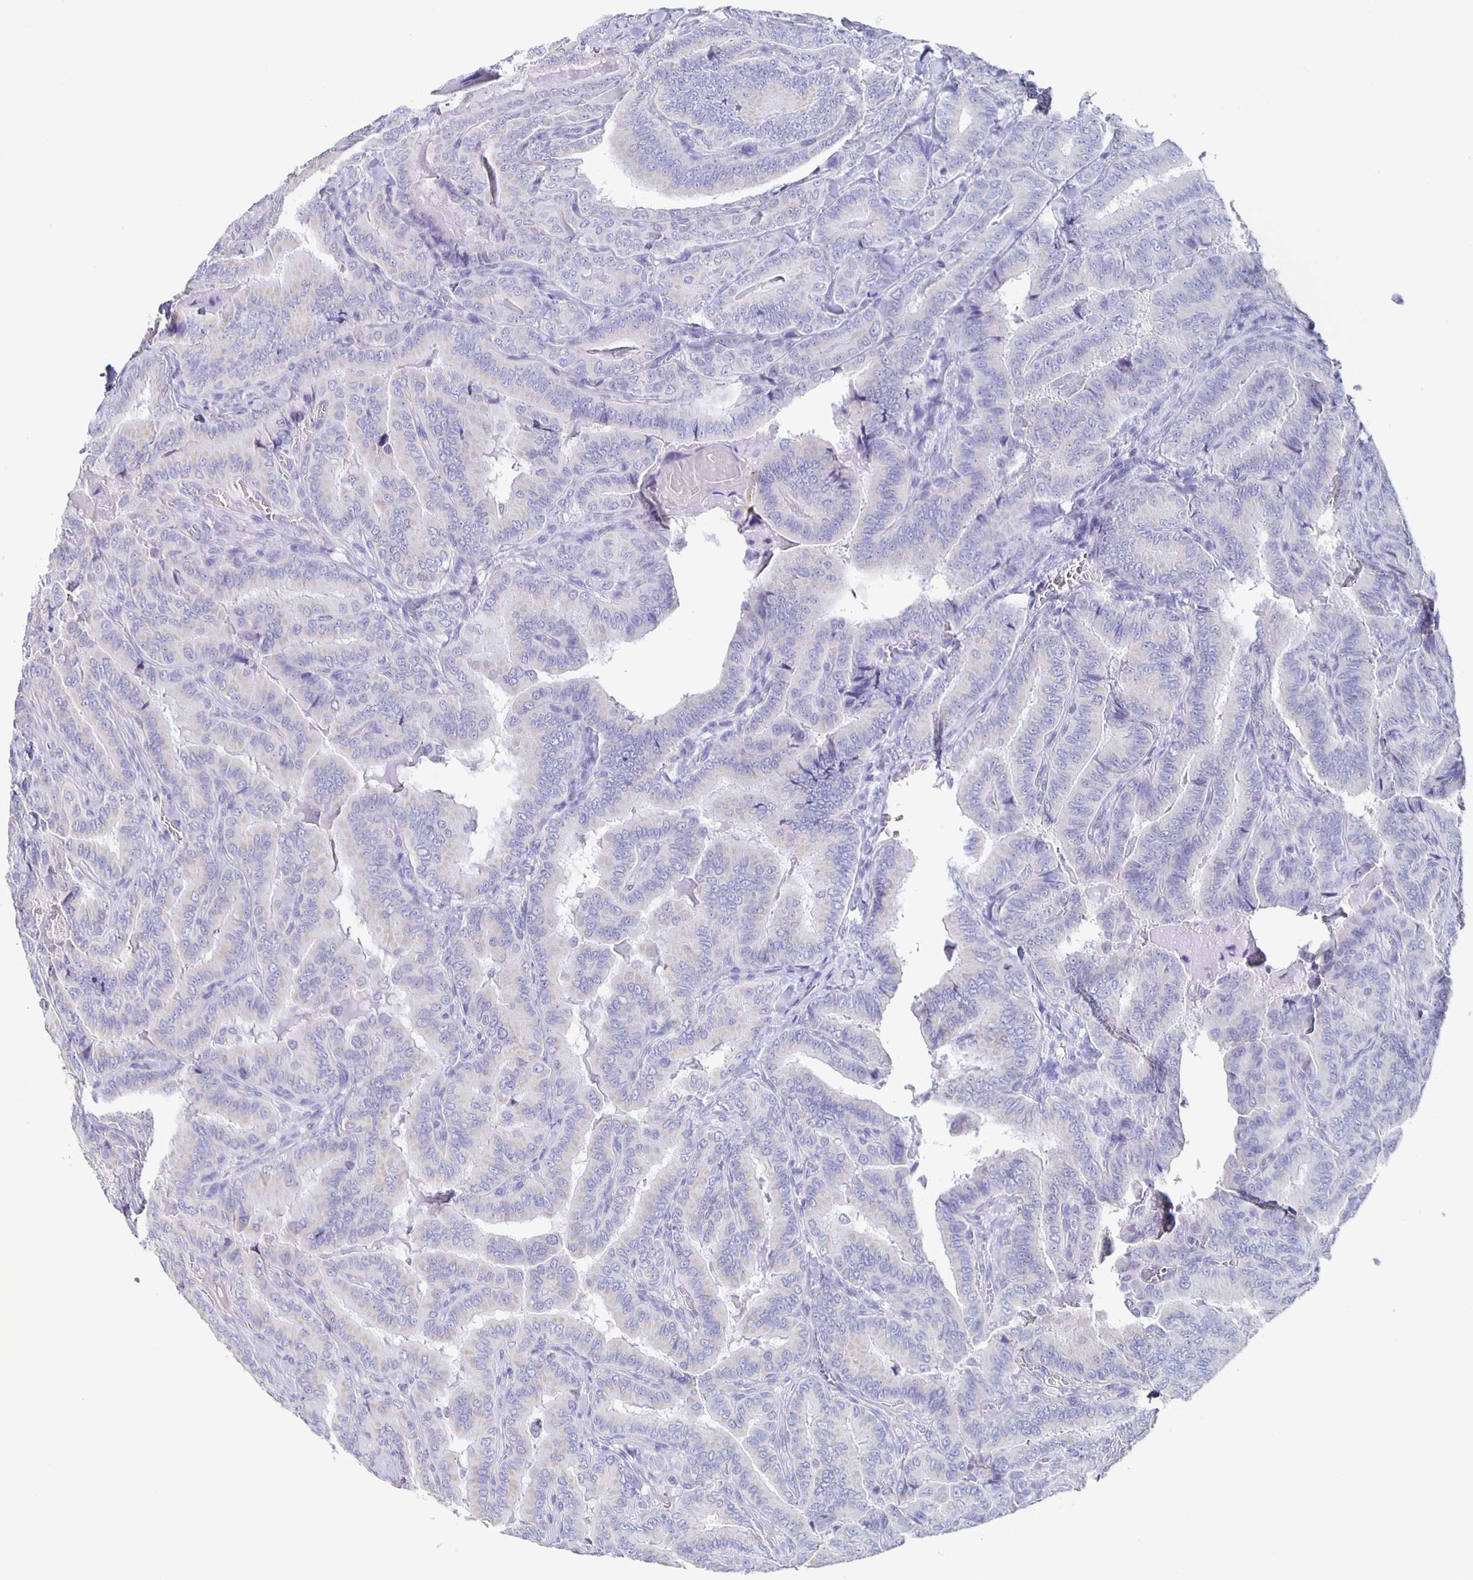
{"staining": {"intensity": "negative", "quantity": "none", "location": "none"}, "tissue": "thyroid cancer", "cell_type": "Tumor cells", "image_type": "cancer", "snomed": [{"axis": "morphology", "description": "Papillary adenocarcinoma, NOS"}, {"axis": "topography", "description": "Thyroid gland"}], "caption": "Immunohistochemistry photomicrograph of neoplastic tissue: human papillary adenocarcinoma (thyroid) stained with DAB (3,3'-diaminobenzidine) reveals no significant protein staining in tumor cells.", "gene": "FGA", "patient": {"sex": "male", "age": 61}}